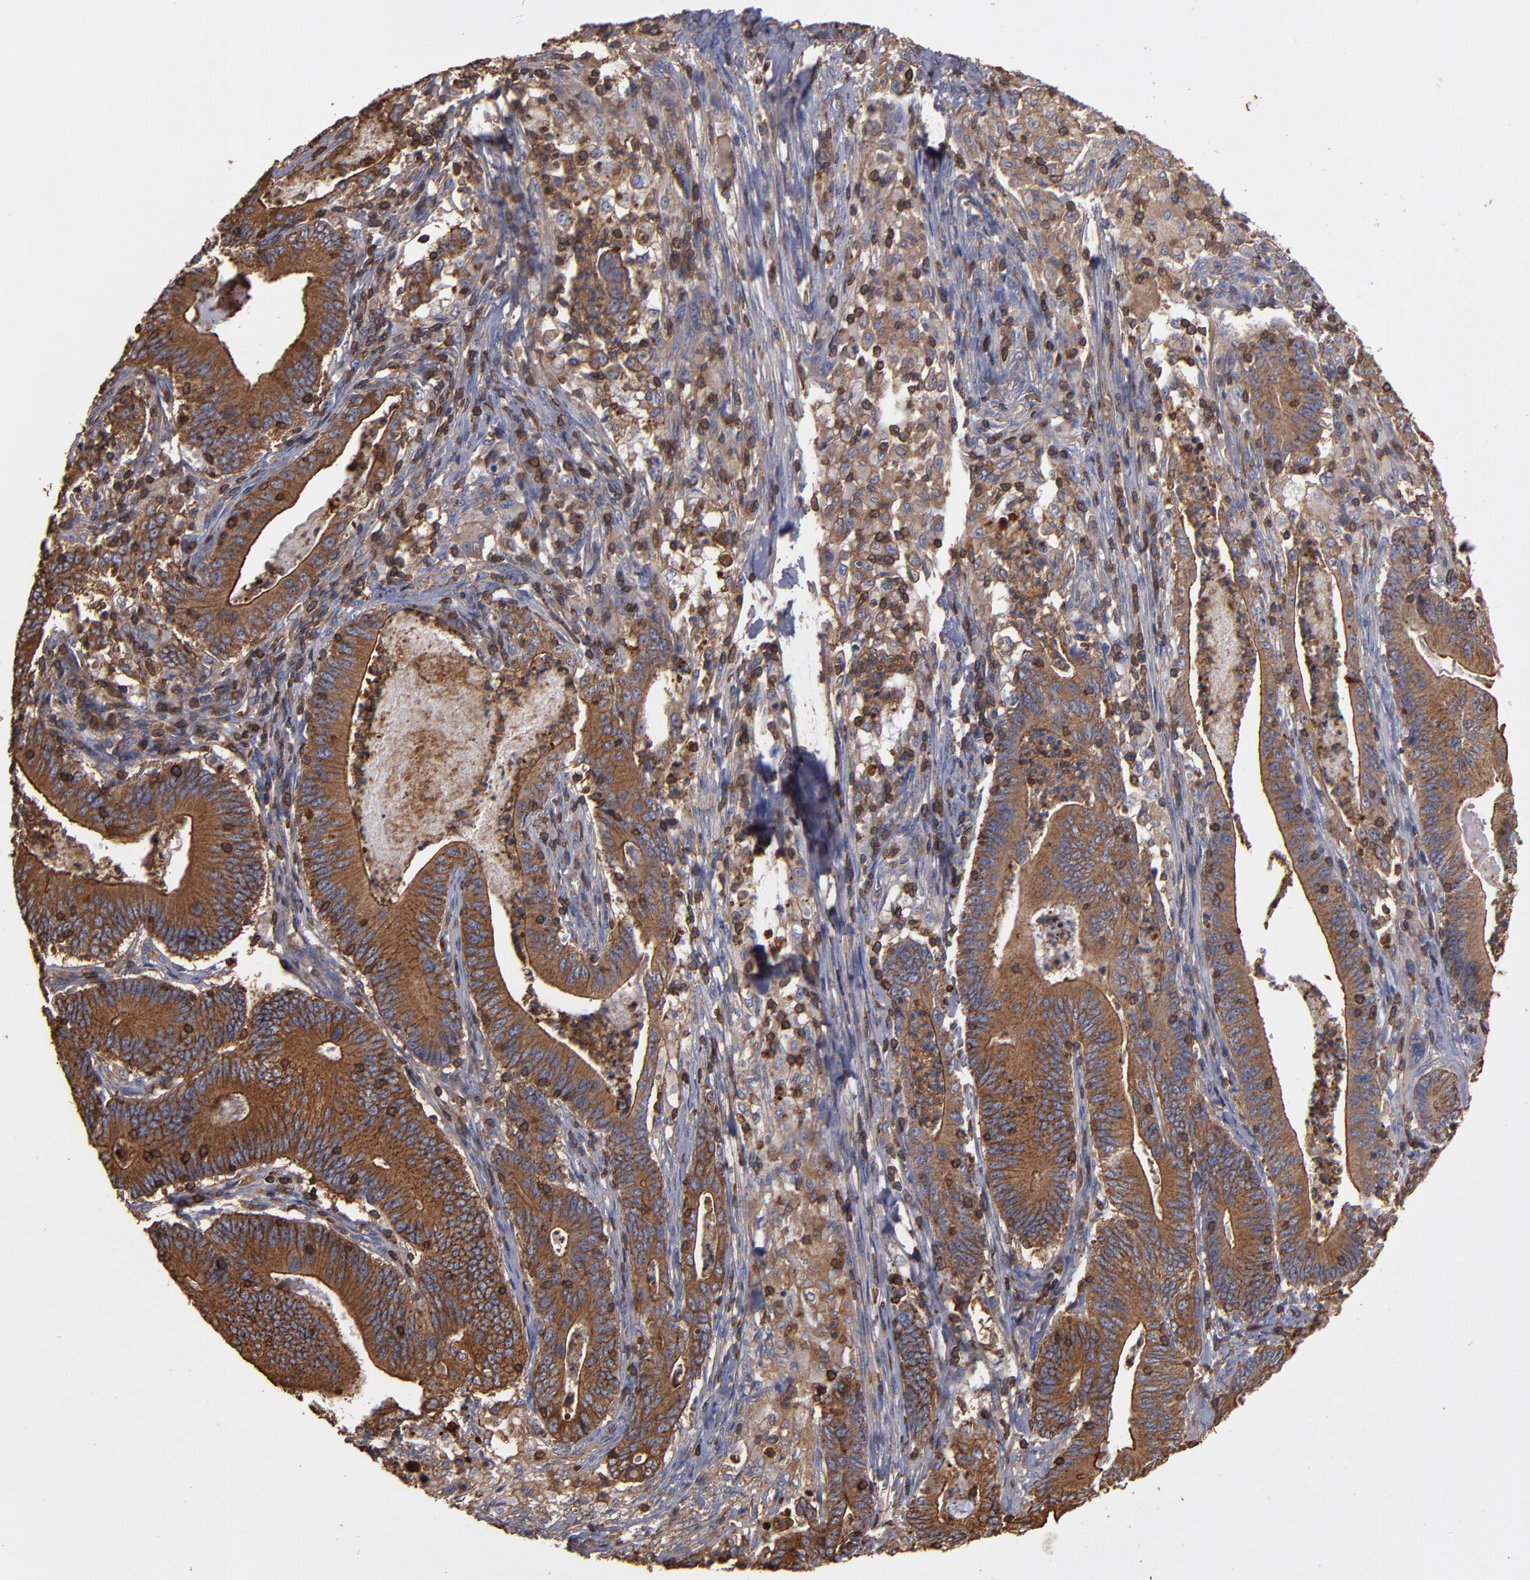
{"staining": {"intensity": "moderate", "quantity": ">75%", "location": "cytoplasmic/membranous"}, "tissue": "stomach cancer", "cell_type": "Tumor cells", "image_type": "cancer", "snomed": [{"axis": "morphology", "description": "Adenocarcinoma, NOS"}, {"axis": "topography", "description": "Stomach, lower"}], "caption": "Adenocarcinoma (stomach) stained with a protein marker displays moderate staining in tumor cells.", "gene": "ACTN4", "patient": {"sex": "female", "age": 86}}